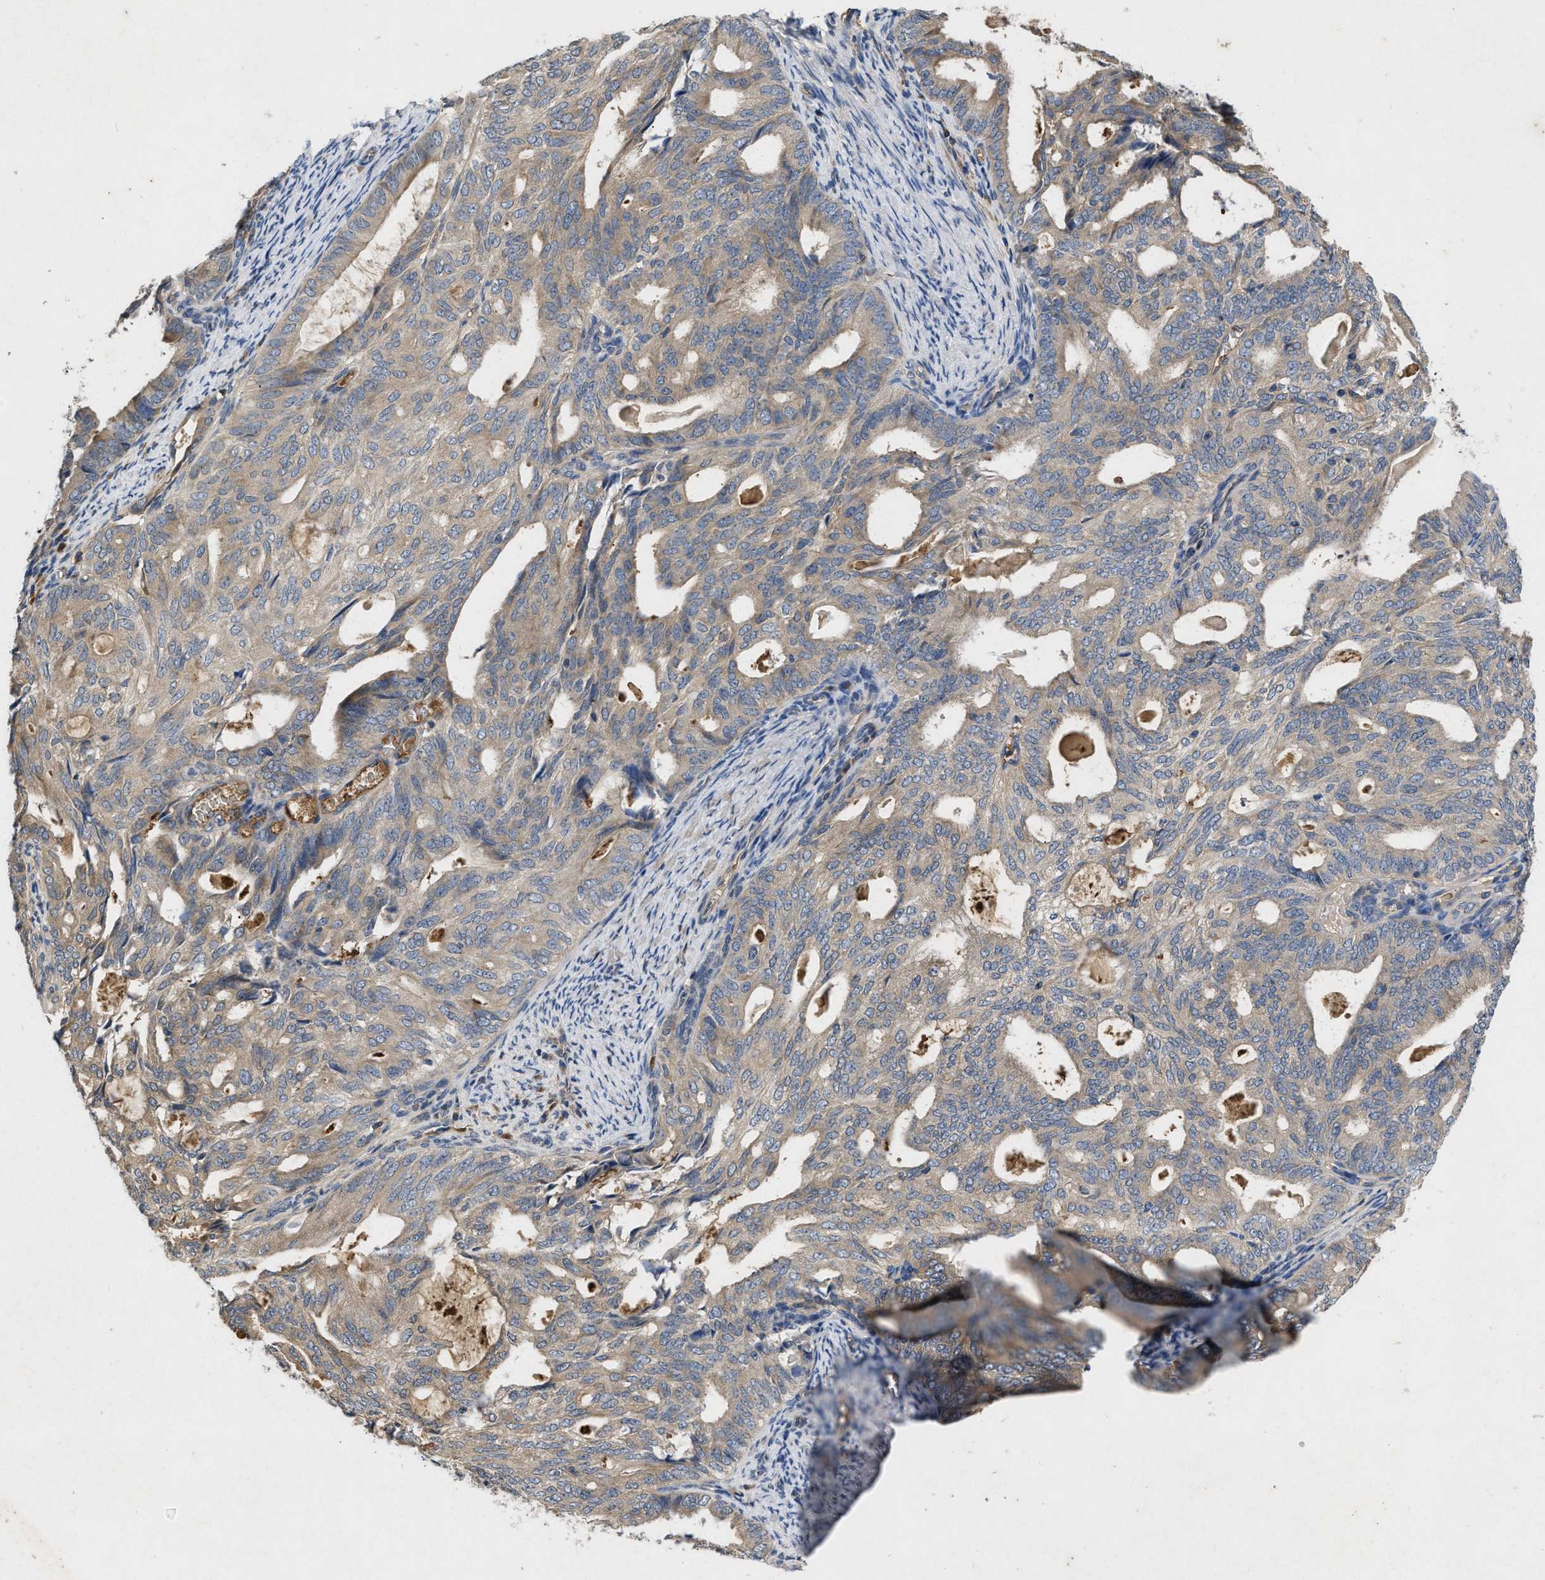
{"staining": {"intensity": "weak", "quantity": ">75%", "location": "cytoplasmic/membranous"}, "tissue": "endometrial cancer", "cell_type": "Tumor cells", "image_type": "cancer", "snomed": [{"axis": "morphology", "description": "Adenocarcinoma, NOS"}, {"axis": "topography", "description": "Endometrium"}], "caption": "IHC photomicrograph of adenocarcinoma (endometrial) stained for a protein (brown), which exhibits low levels of weak cytoplasmic/membranous expression in about >75% of tumor cells.", "gene": "VPS4A", "patient": {"sex": "female", "age": 58}}